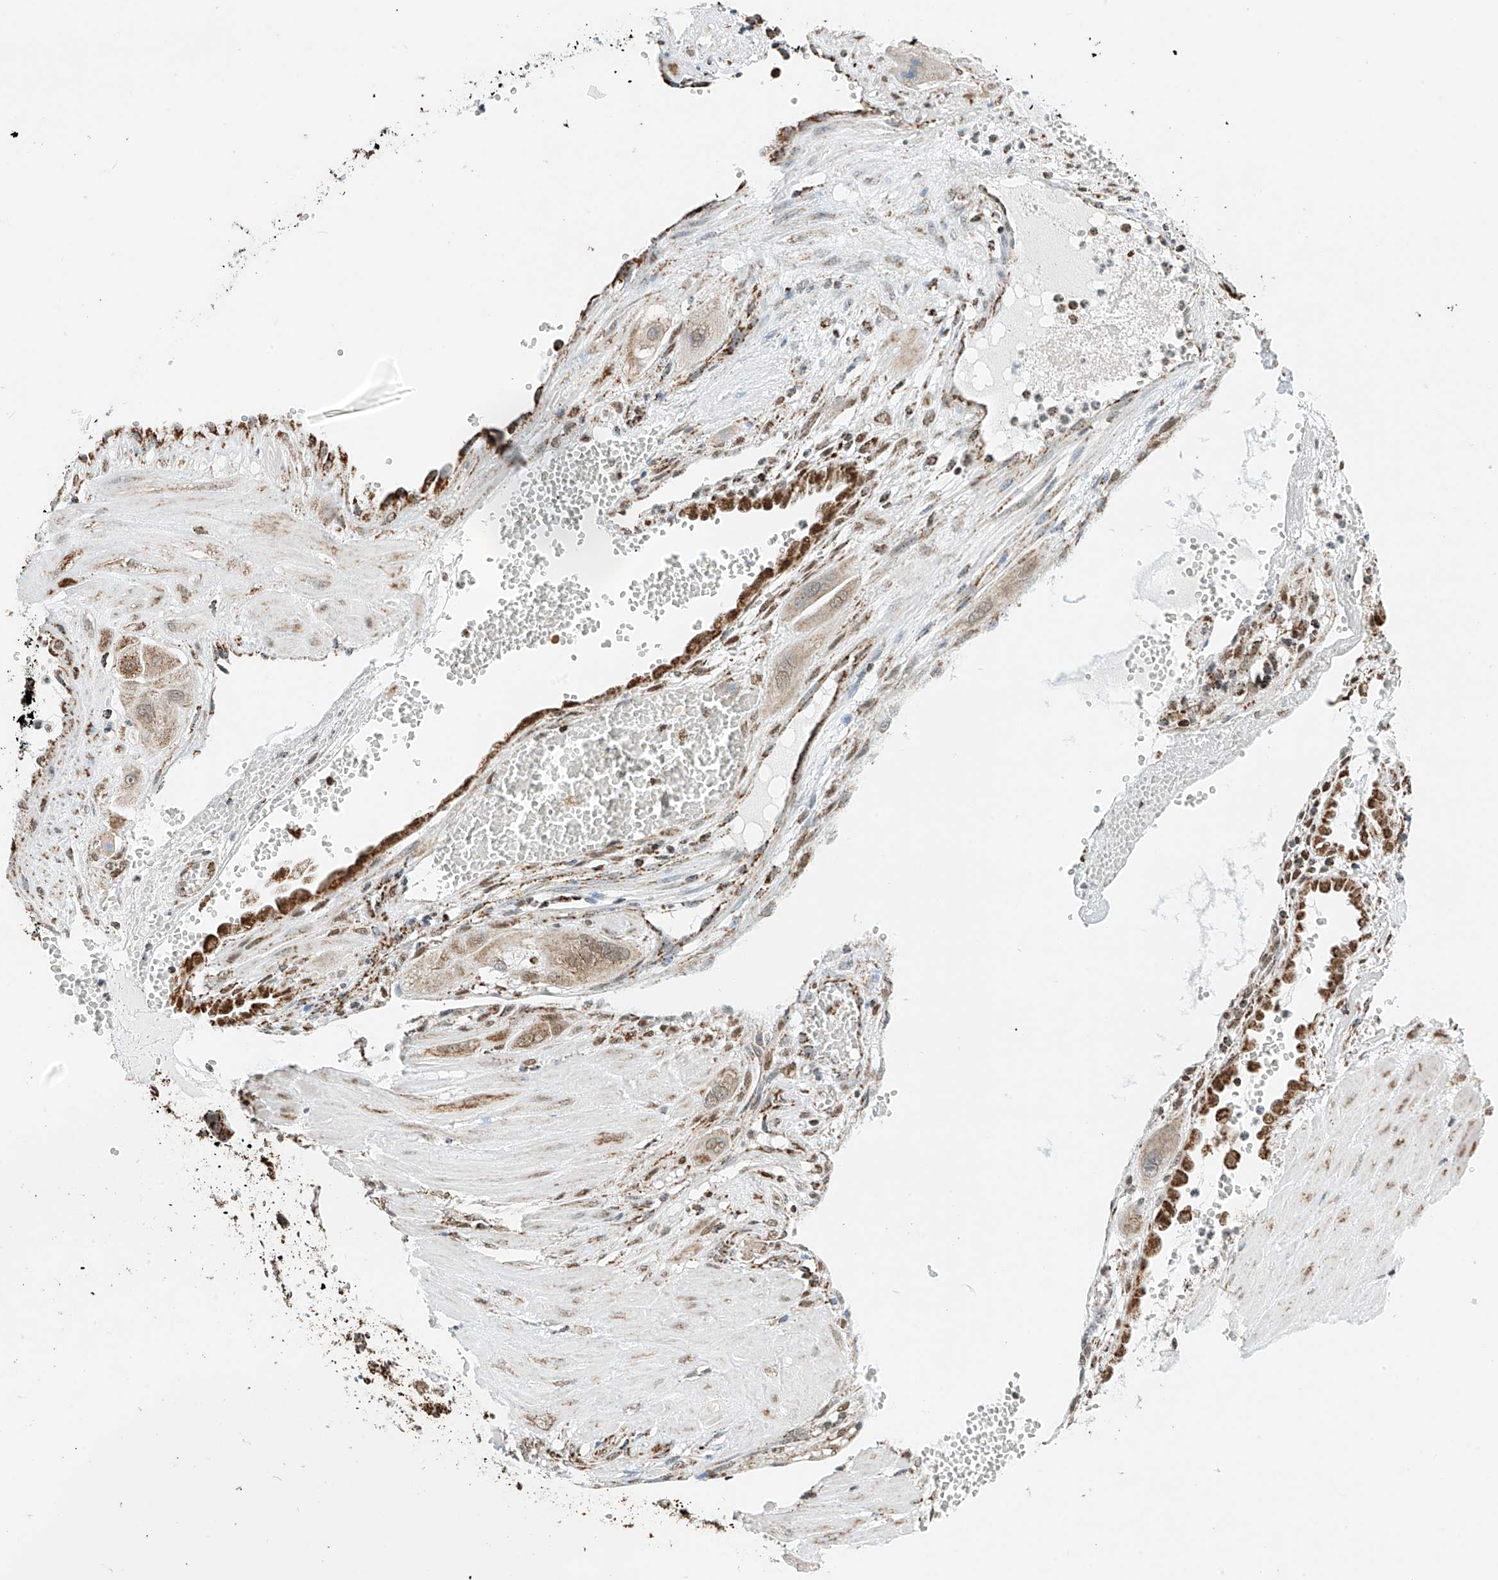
{"staining": {"intensity": "weak", "quantity": ">75%", "location": "cytoplasmic/membranous,nuclear"}, "tissue": "cervical cancer", "cell_type": "Tumor cells", "image_type": "cancer", "snomed": [{"axis": "morphology", "description": "Squamous cell carcinoma, NOS"}, {"axis": "topography", "description": "Cervix"}], "caption": "Protein expression analysis of squamous cell carcinoma (cervical) exhibits weak cytoplasmic/membranous and nuclear positivity in approximately >75% of tumor cells. The staining was performed using DAB (3,3'-diaminobenzidine), with brown indicating positive protein expression. Nuclei are stained blue with hematoxylin.", "gene": "PPA2", "patient": {"sex": "female", "age": 34}}